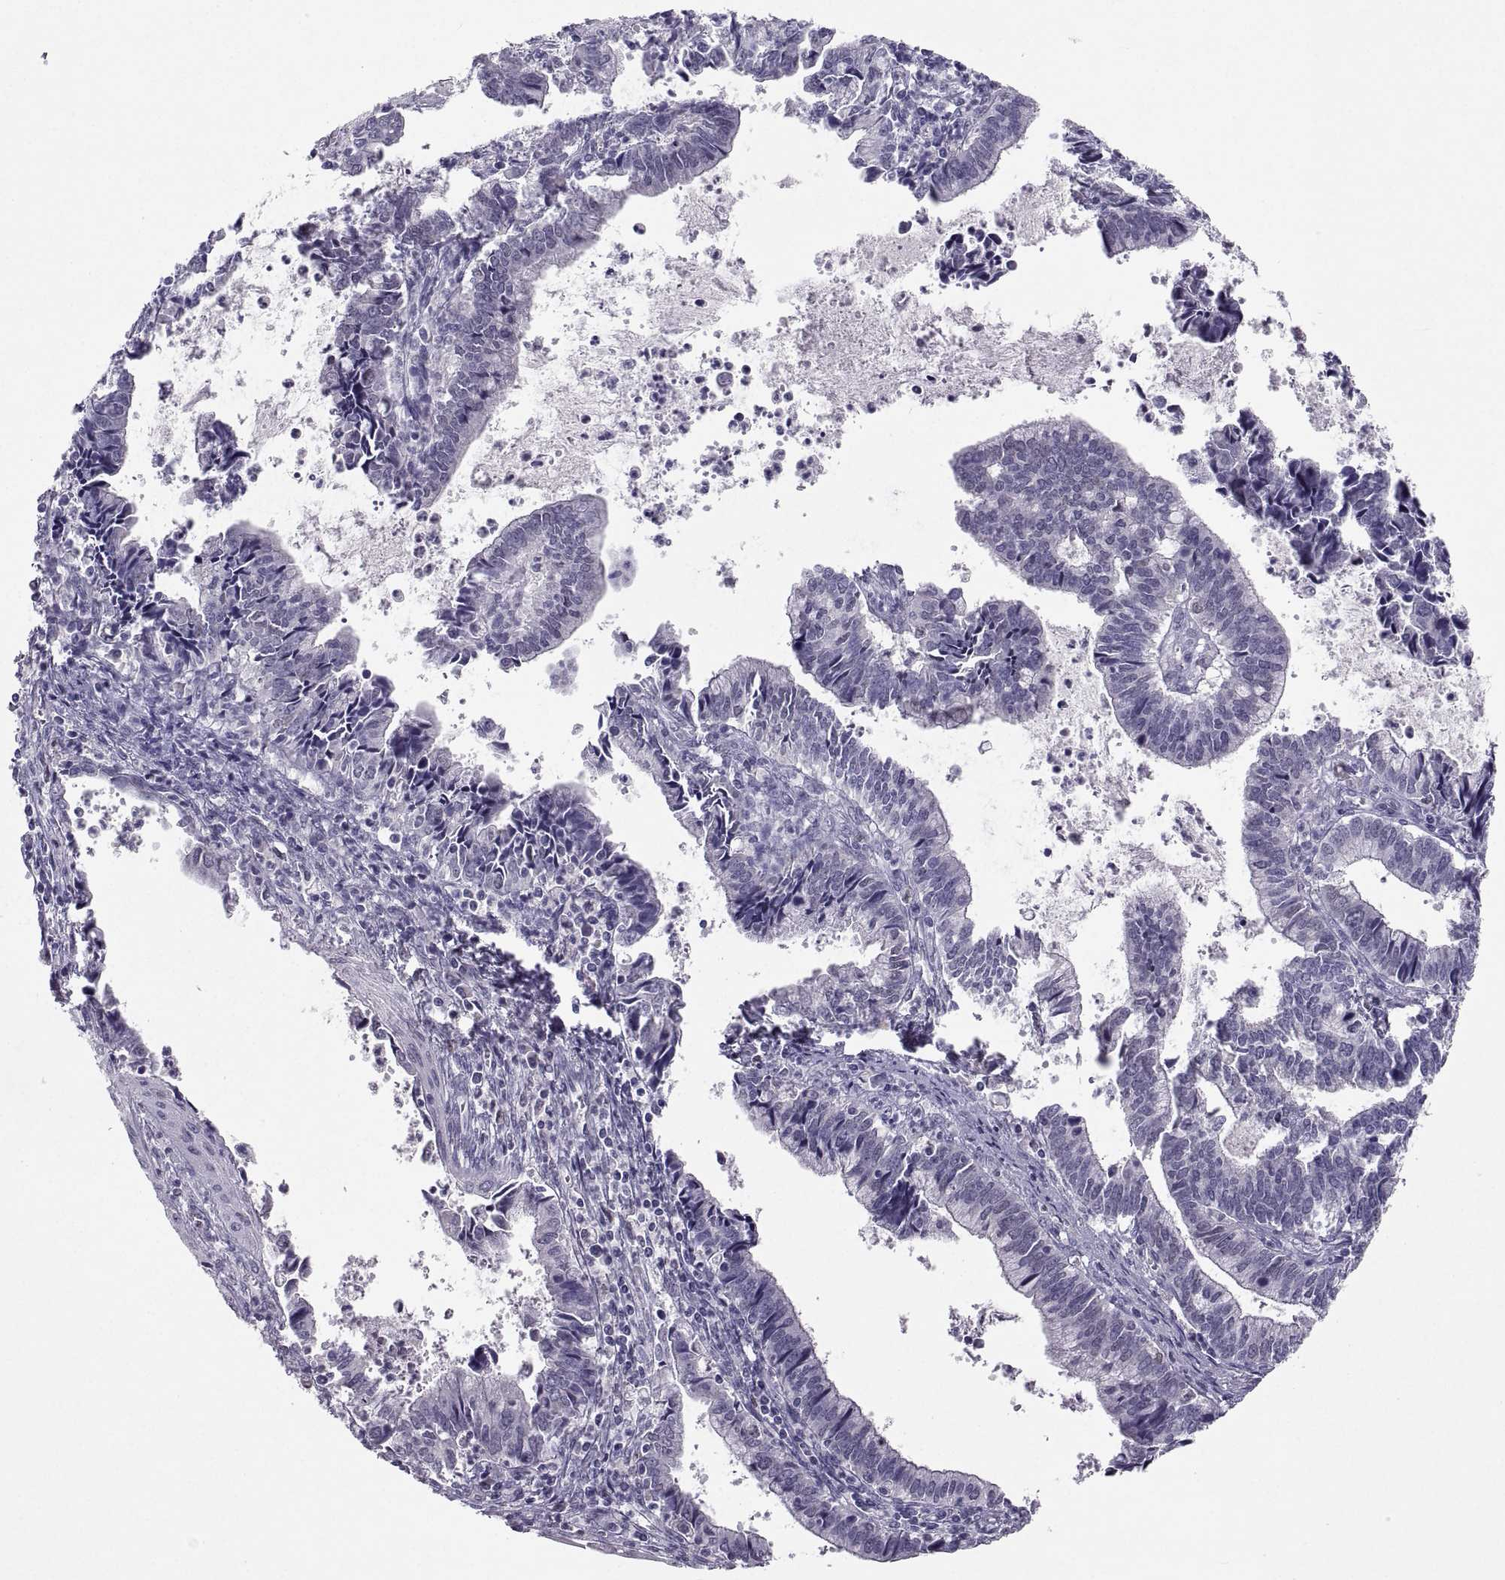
{"staining": {"intensity": "negative", "quantity": "none", "location": "none"}, "tissue": "cervical cancer", "cell_type": "Tumor cells", "image_type": "cancer", "snomed": [{"axis": "morphology", "description": "Adenocarcinoma, NOS"}, {"axis": "topography", "description": "Cervix"}], "caption": "Immunohistochemistry (IHC) of cervical adenocarcinoma shows no positivity in tumor cells.", "gene": "SOX21", "patient": {"sex": "female", "age": 42}}